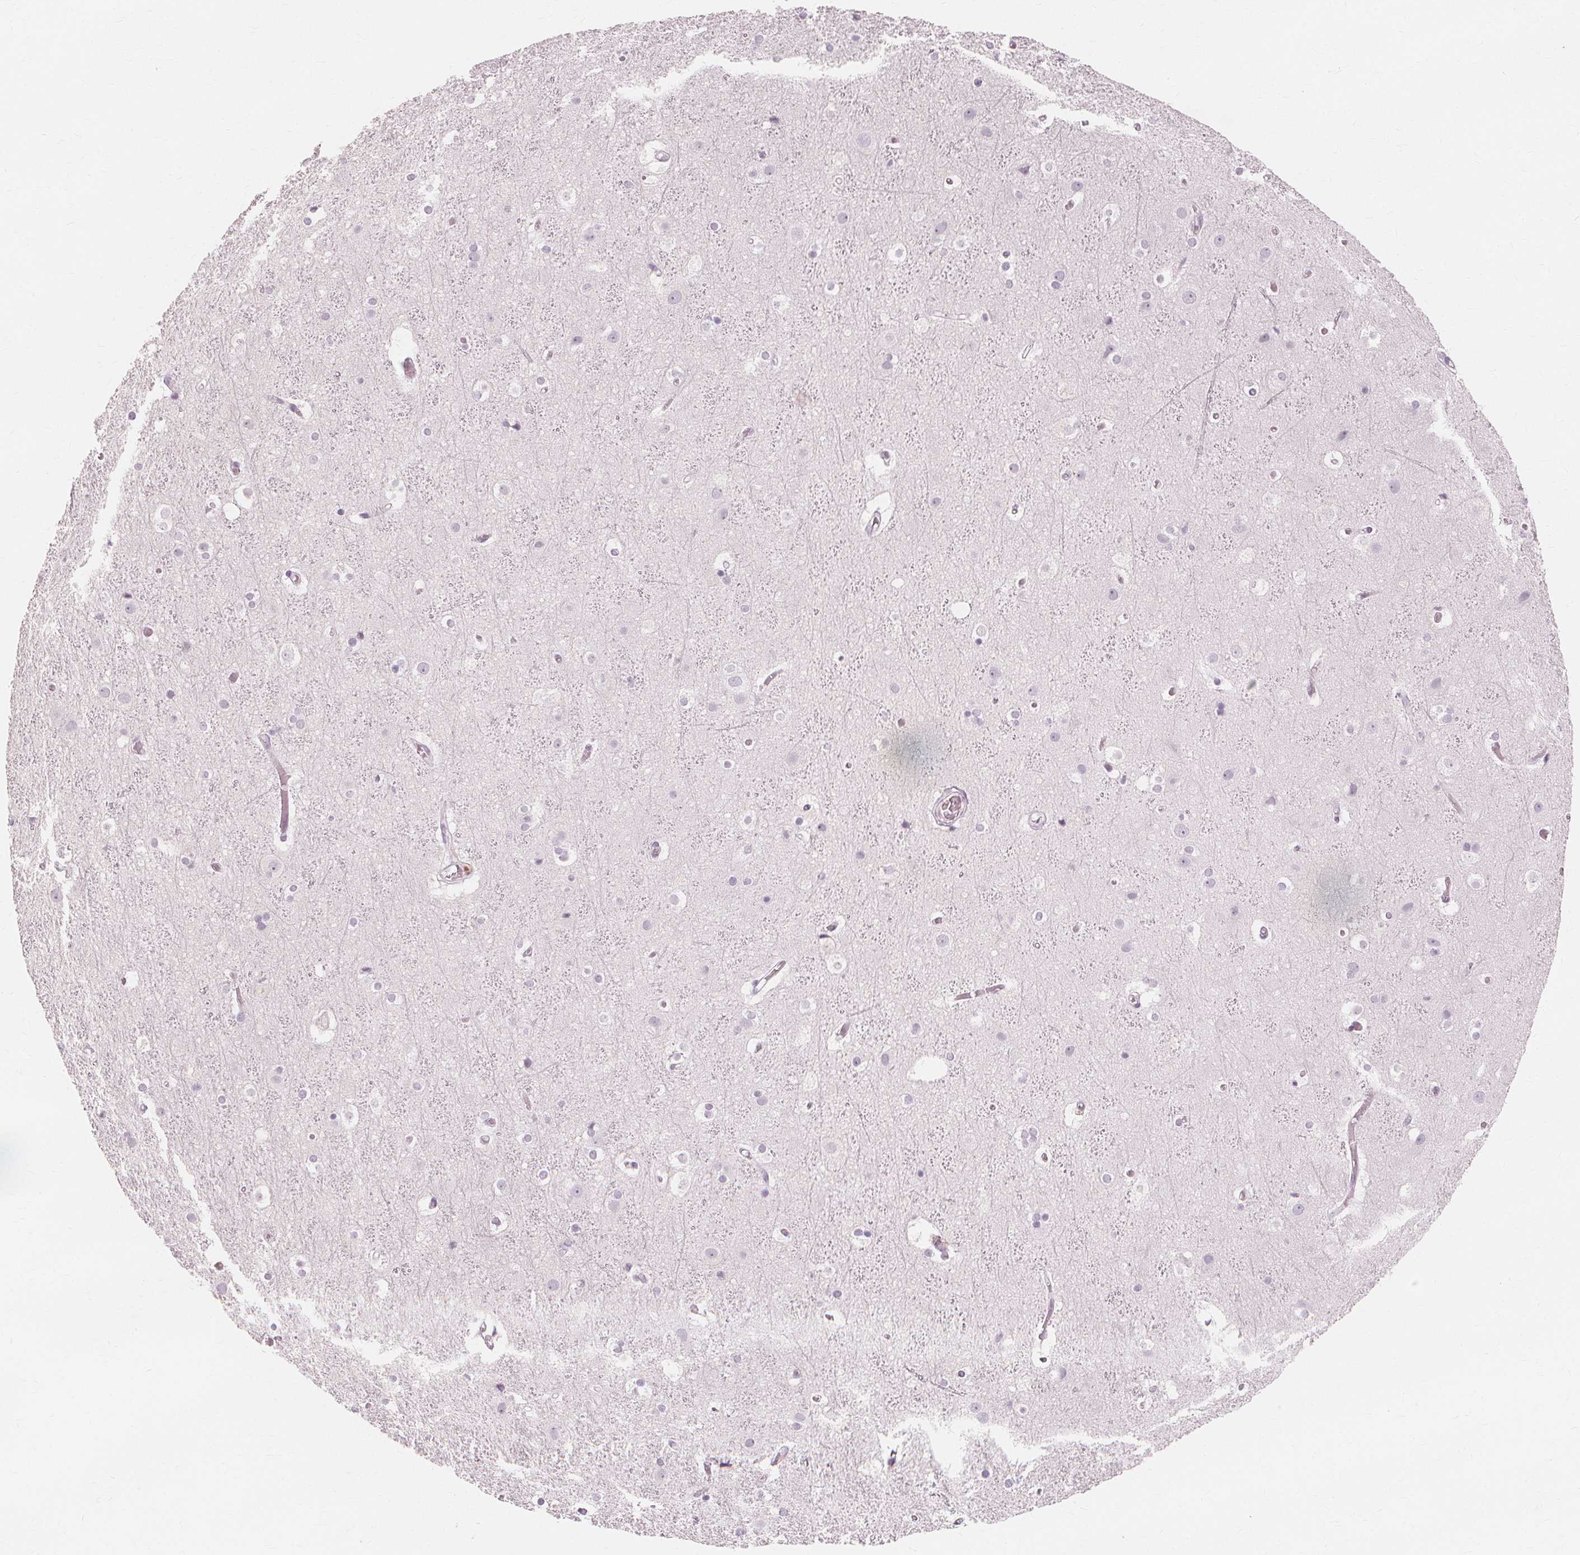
{"staining": {"intensity": "negative", "quantity": "none", "location": "none"}, "tissue": "cerebral cortex", "cell_type": "Endothelial cells", "image_type": "normal", "snomed": [{"axis": "morphology", "description": "Normal tissue, NOS"}, {"axis": "topography", "description": "Cerebral cortex"}], "caption": "This is a photomicrograph of IHC staining of unremarkable cerebral cortex, which shows no positivity in endothelial cells. (Brightfield microscopy of DAB immunohistochemistry (IHC) at high magnification).", "gene": "MUC12", "patient": {"sex": "female", "age": 52}}